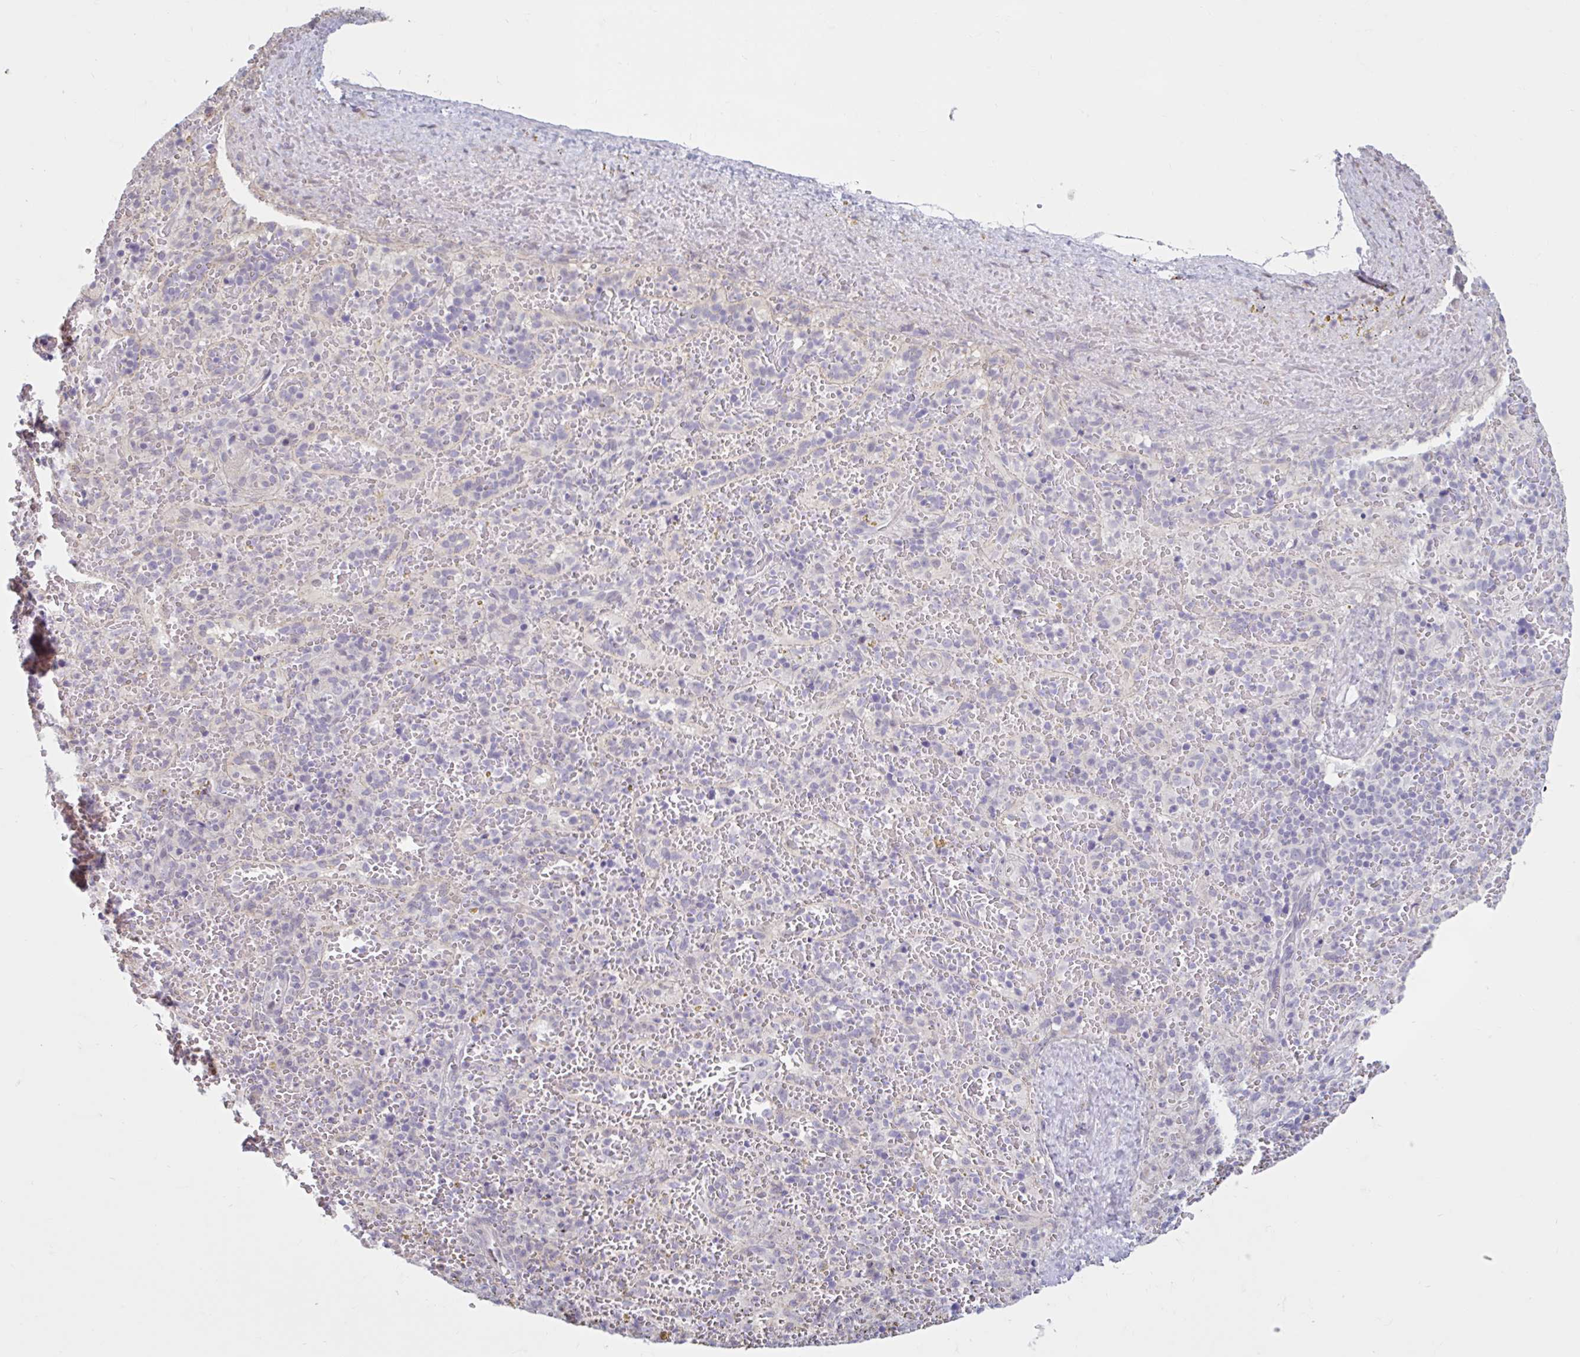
{"staining": {"intensity": "negative", "quantity": "none", "location": "none"}, "tissue": "spleen", "cell_type": "Cells in red pulp", "image_type": "normal", "snomed": [{"axis": "morphology", "description": "Normal tissue, NOS"}, {"axis": "topography", "description": "Spleen"}], "caption": "DAB (3,3'-diaminobenzidine) immunohistochemical staining of unremarkable spleen shows no significant expression in cells in red pulp.", "gene": "CDH19", "patient": {"sex": "female", "age": 50}}